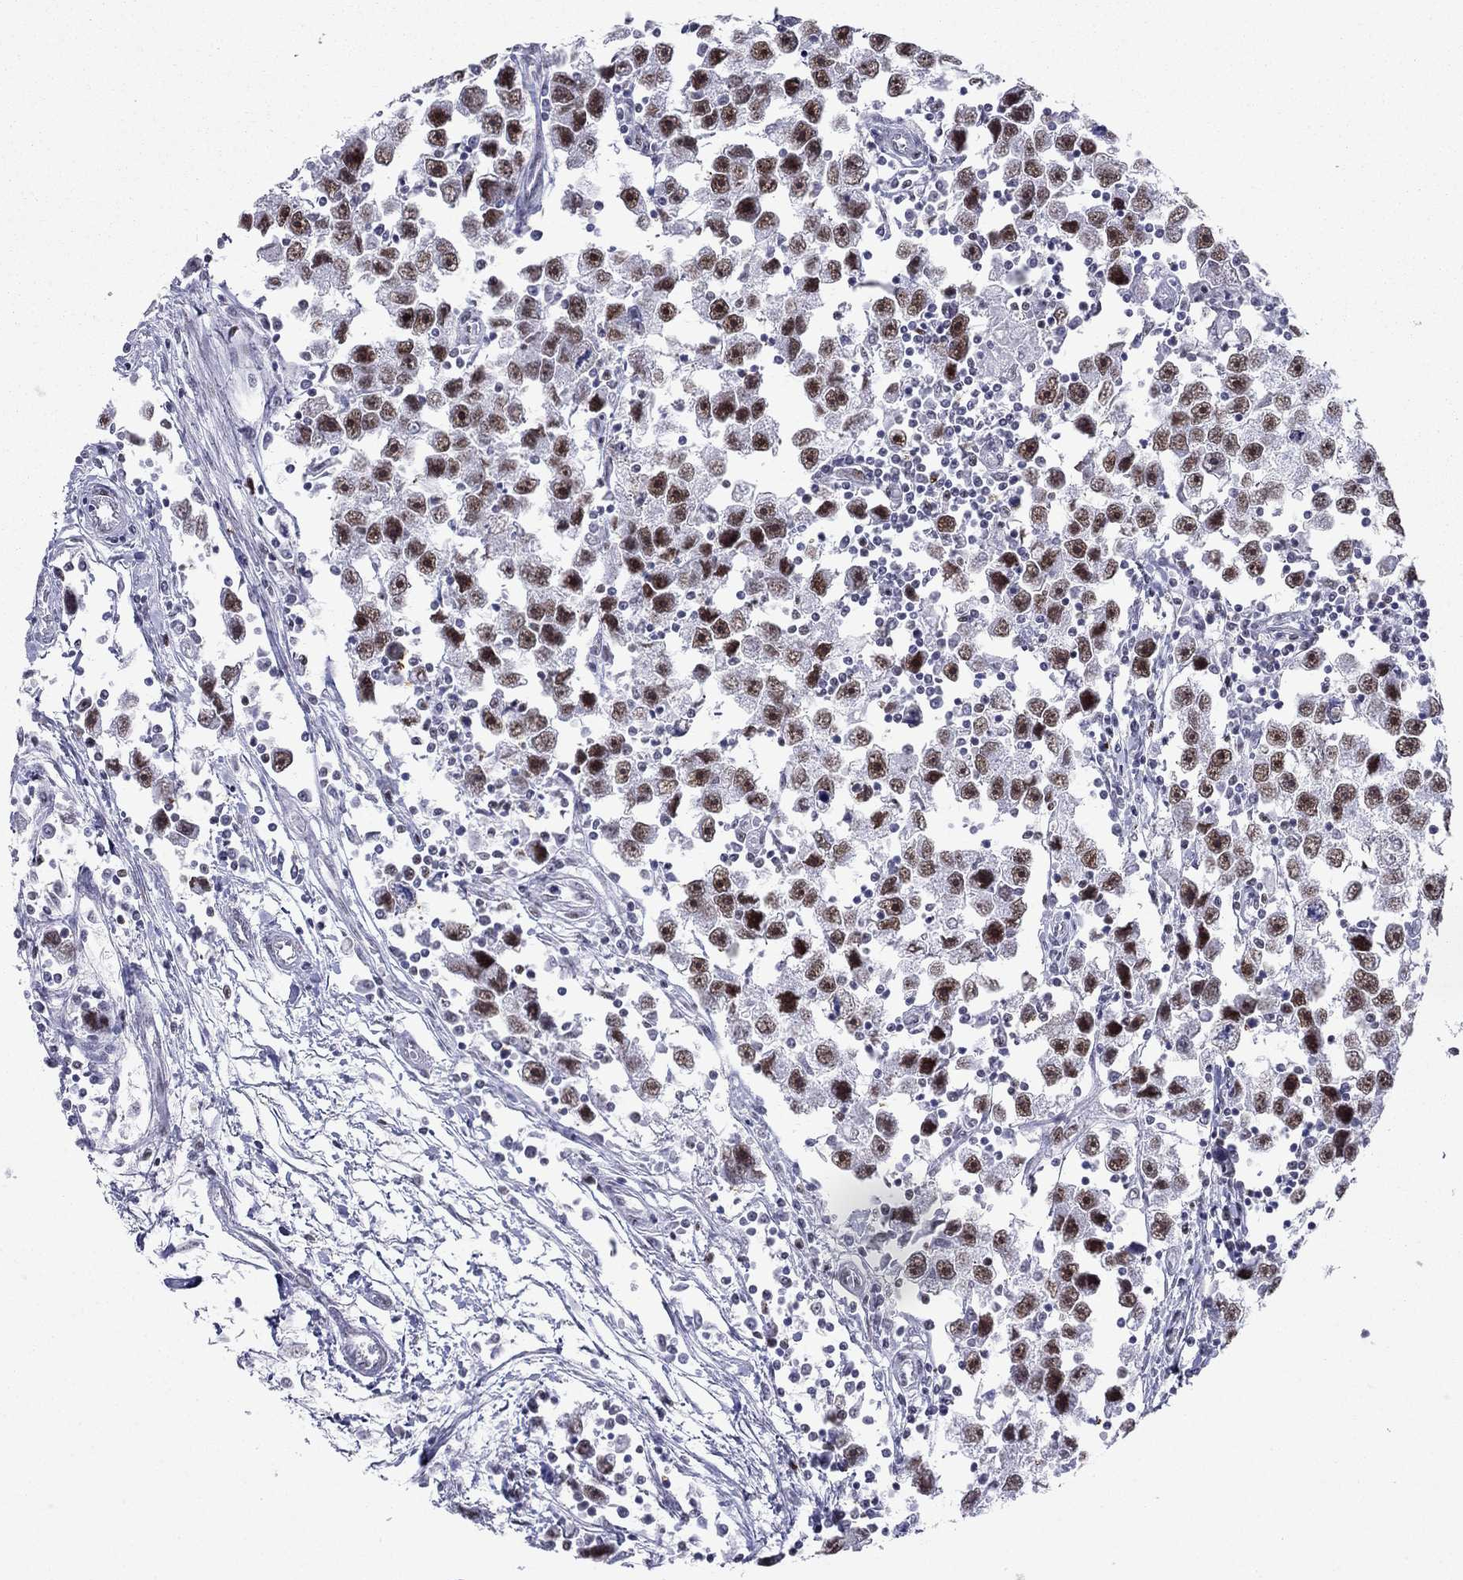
{"staining": {"intensity": "strong", "quantity": "25%-75%", "location": "nuclear"}, "tissue": "testis cancer", "cell_type": "Tumor cells", "image_type": "cancer", "snomed": [{"axis": "morphology", "description": "Seminoma, NOS"}, {"axis": "topography", "description": "Testis"}], "caption": "A micrograph of human testis cancer (seminoma) stained for a protein reveals strong nuclear brown staining in tumor cells.", "gene": "PPM1G", "patient": {"sex": "male", "age": 30}}